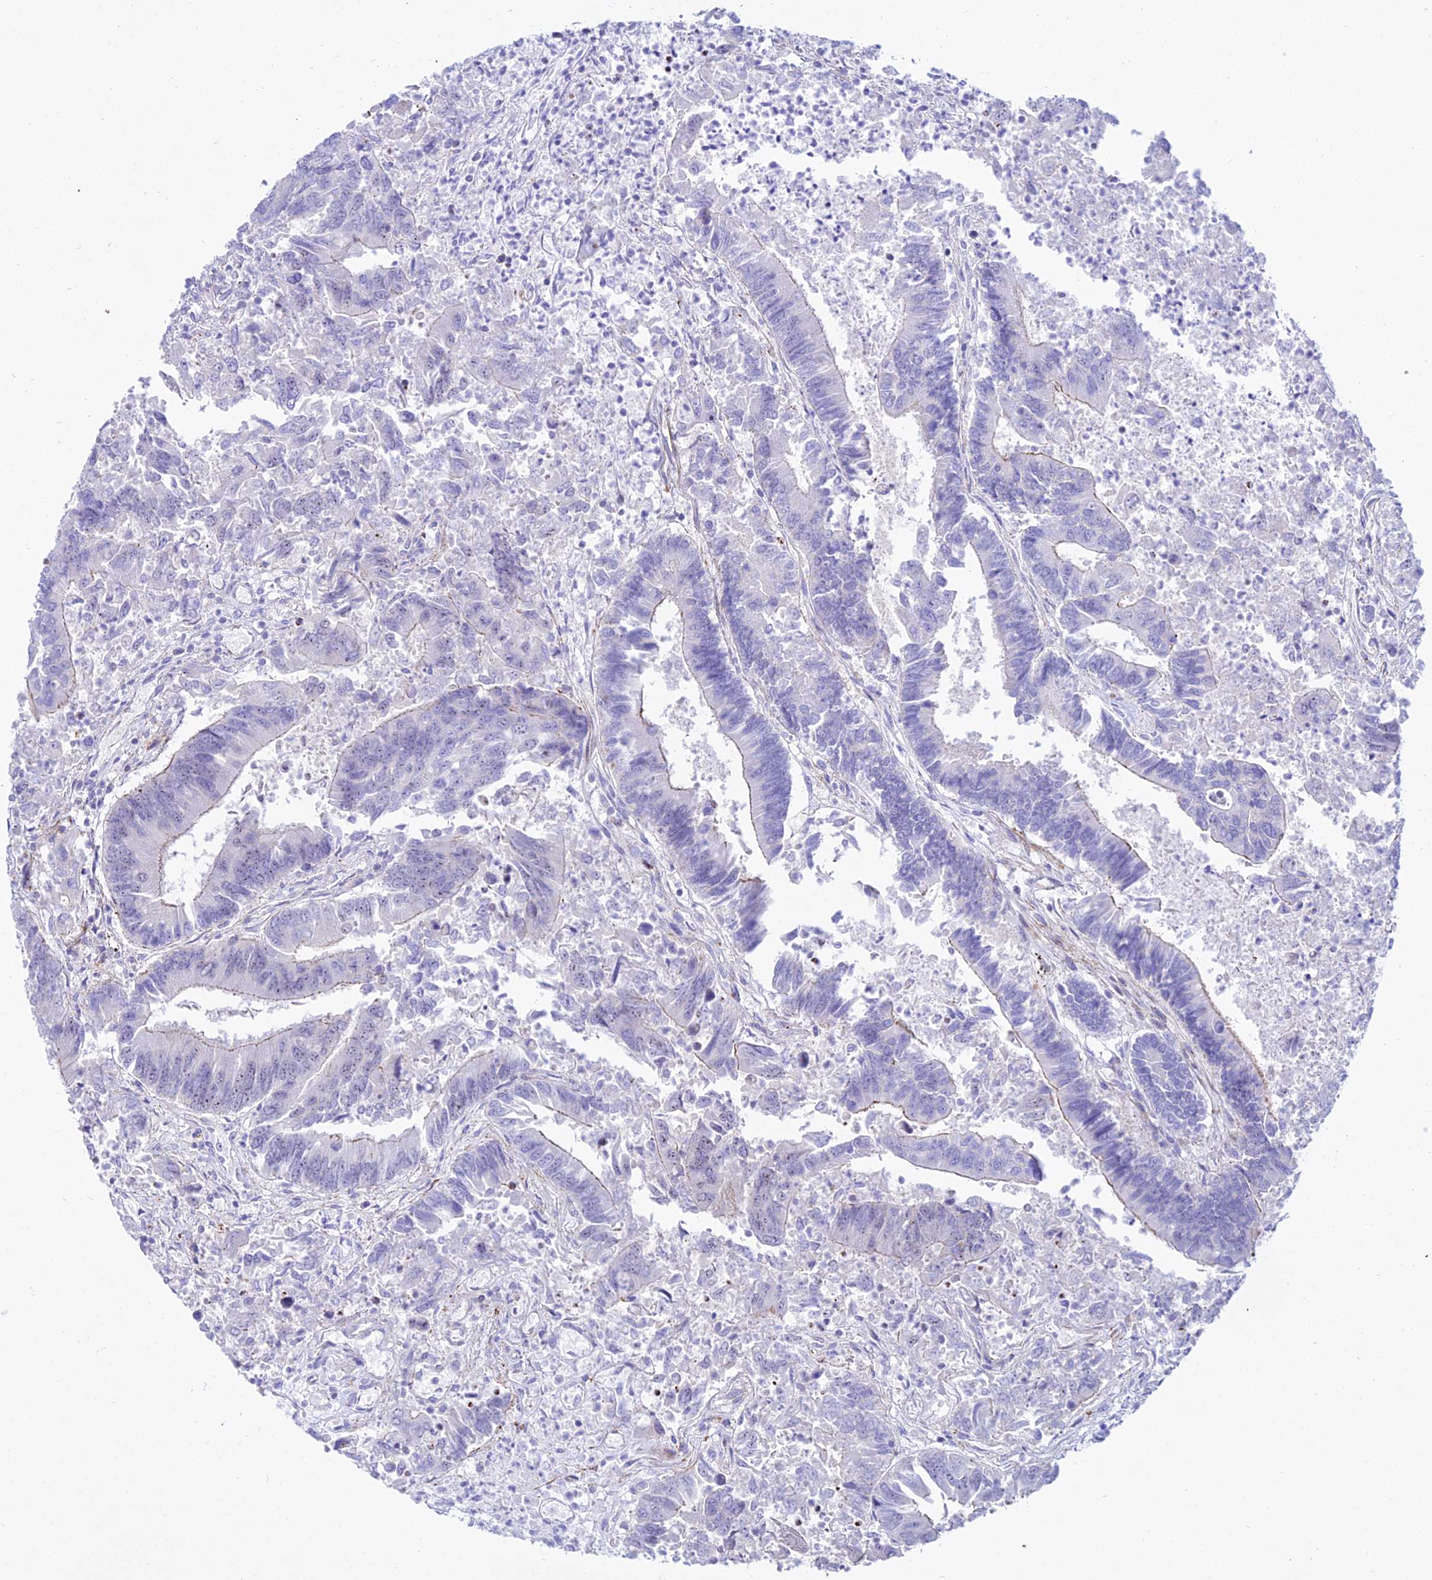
{"staining": {"intensity": "negative", "quantity": "none", "location": "none"}, "tissue": "colorectal cancer", "cell_type": "Tumor cells", "image_type": "cancer", "snomed": [{"axis": "morphology", "description": "Adenocarcinoma, NOS"}, {"axis": "topography", "description": "Colon"}], "caption": "Immunohistochemistry of colorectal cancer (adenocarcinoma) displays no expression in tumor cells. (DAB (3,3'-diaminobenzidine) immunohistochemistry, high magnification).", "gene": "DLX1", "patient": {"sex": "female", "age": 67}}